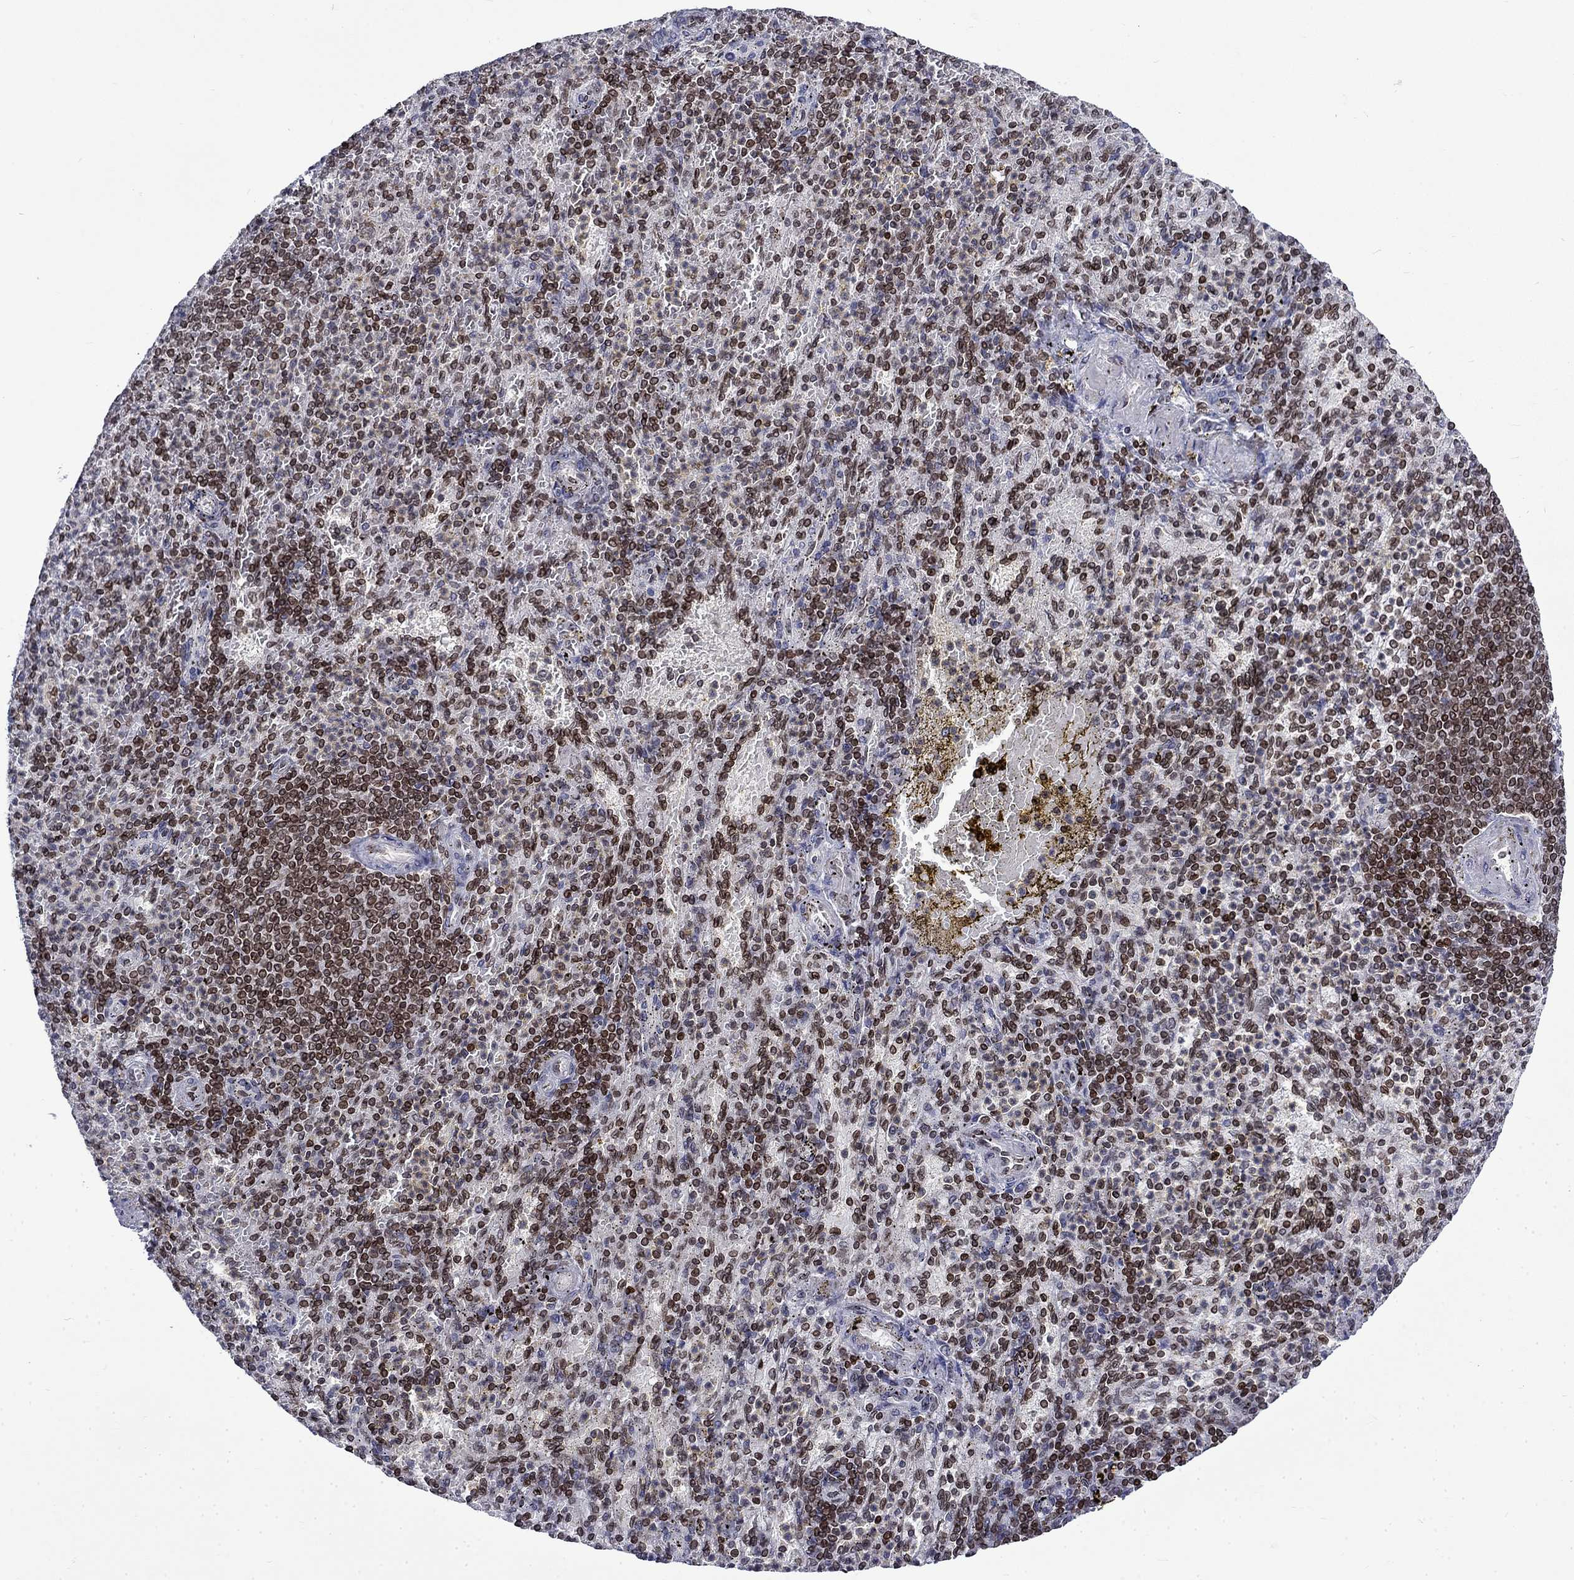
{"staining": {"intensity": "strong", "quantity": ">75%", "location": "cytoplasmic/membranous,nuclear"}, "tissue": "spleen", "cell_type": "Cells in red pulp", "image_type": "normal", "snomed": [{"axis": "morphology", "description": "Normal tissue, NOS"}, {"axis": "topography", "description": "Spleen"}], "caption": "IHC micrograph of normal spleen: spleen stained using IHC demonstrates high levels of strong protein expression localized specifically in the cytoplasmic/membranous,nuclear of cells in red pulp, appearing as a cytoplasmic/membranous,nuclear brown color.", "gene": "SLA", "patient": {"sex": "female", "age": 74}}